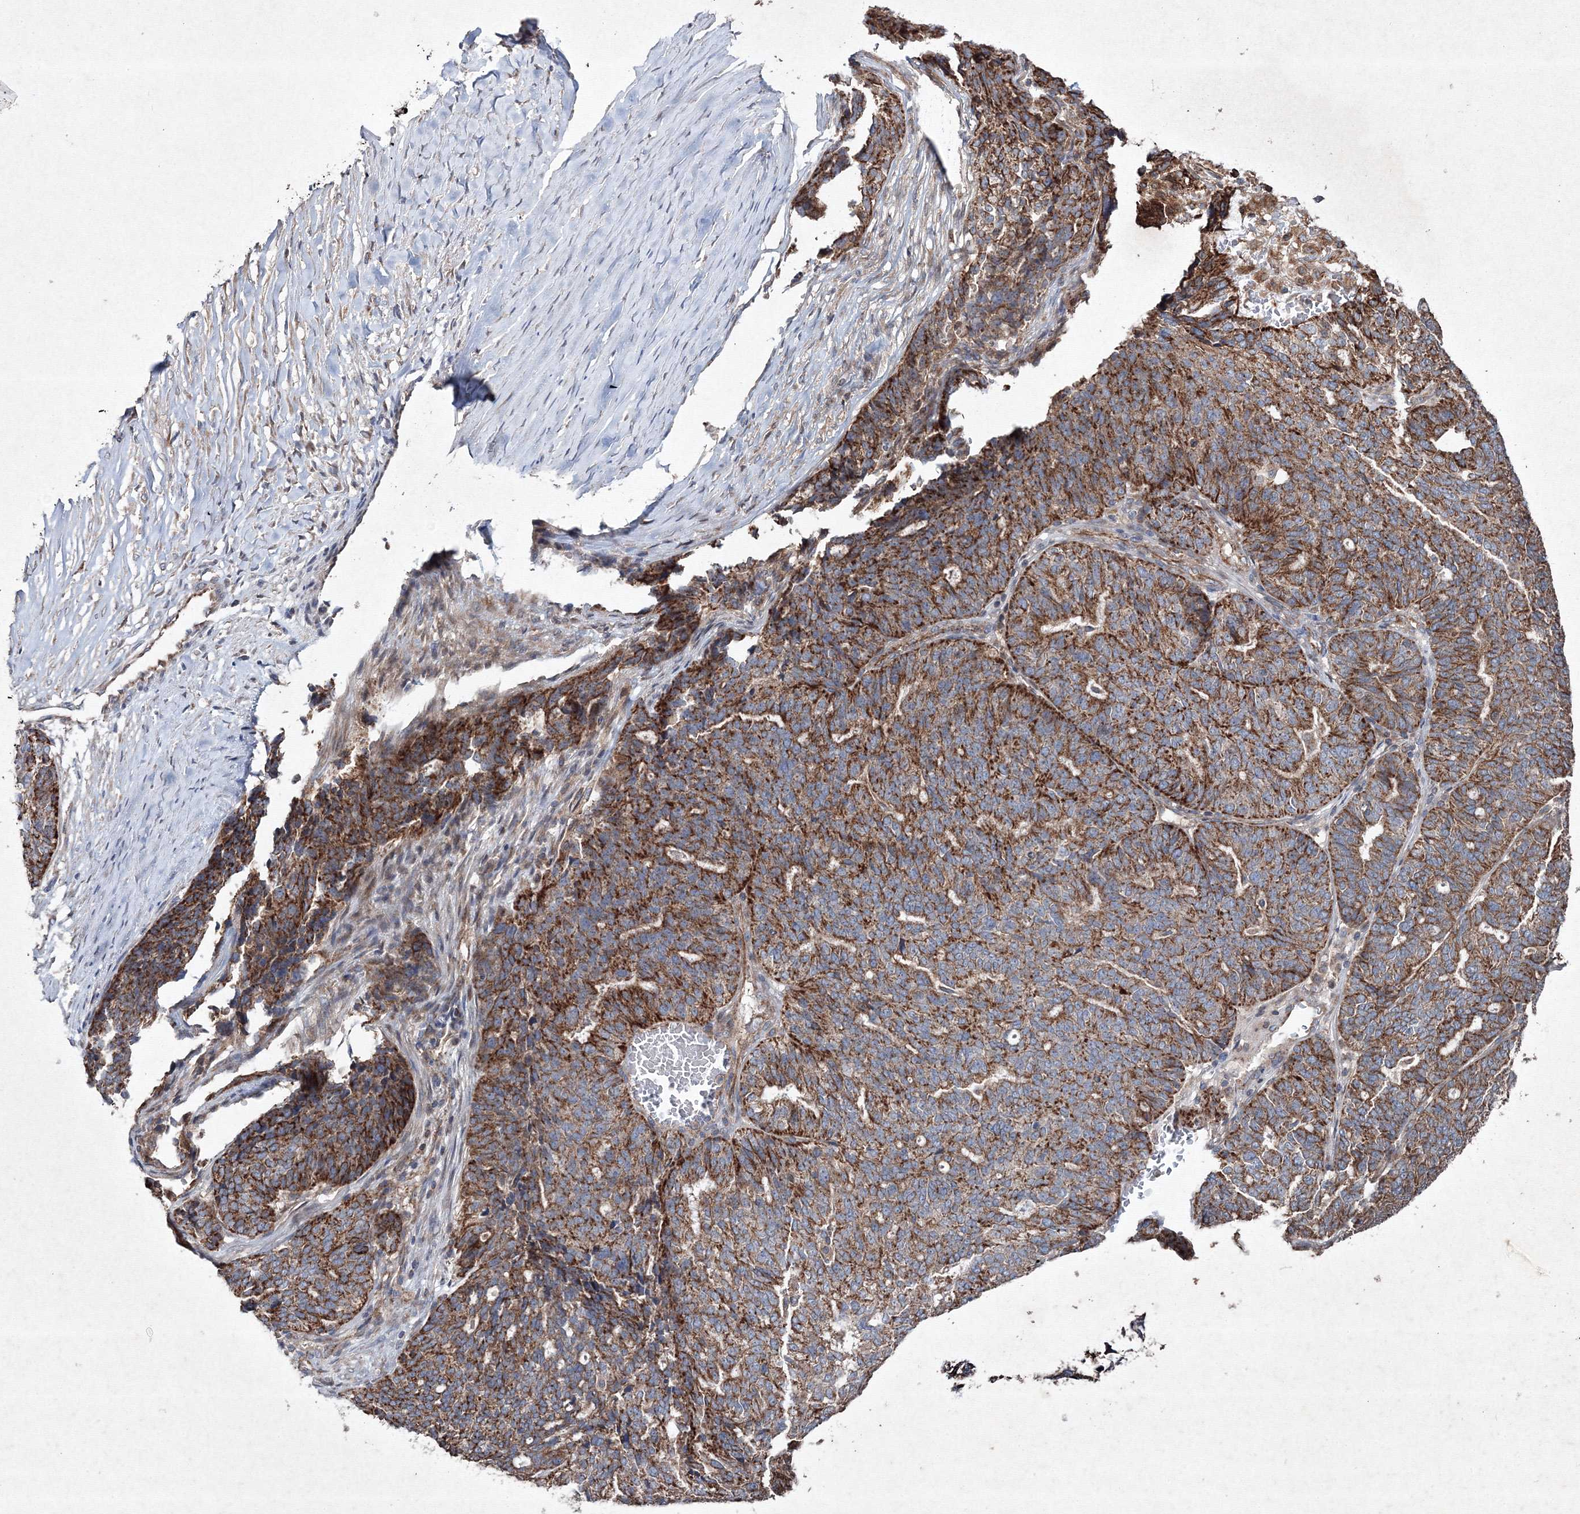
{"staining": {"intensity": "strong", "quantity": ">75%", "location": "cytoplasmic/membranous"}, "tissue": "ovarian cancer", "cell_type": "Tumor cells", "image_type": "cancer", "snomed": [{"axis": "morphology", "description": "Cystadenocarcinoma, serous, NOS"}, {"axis": "topography", "description": "Ovary"}], "caption": "Serous cystadenocarcinoma (ovarian) tissue demonstrates strong cytoplasmic/membranous staining in about >75% of tumor cells", "gene": "GFM1", "patient": {"sex": "female", "age": 59}}